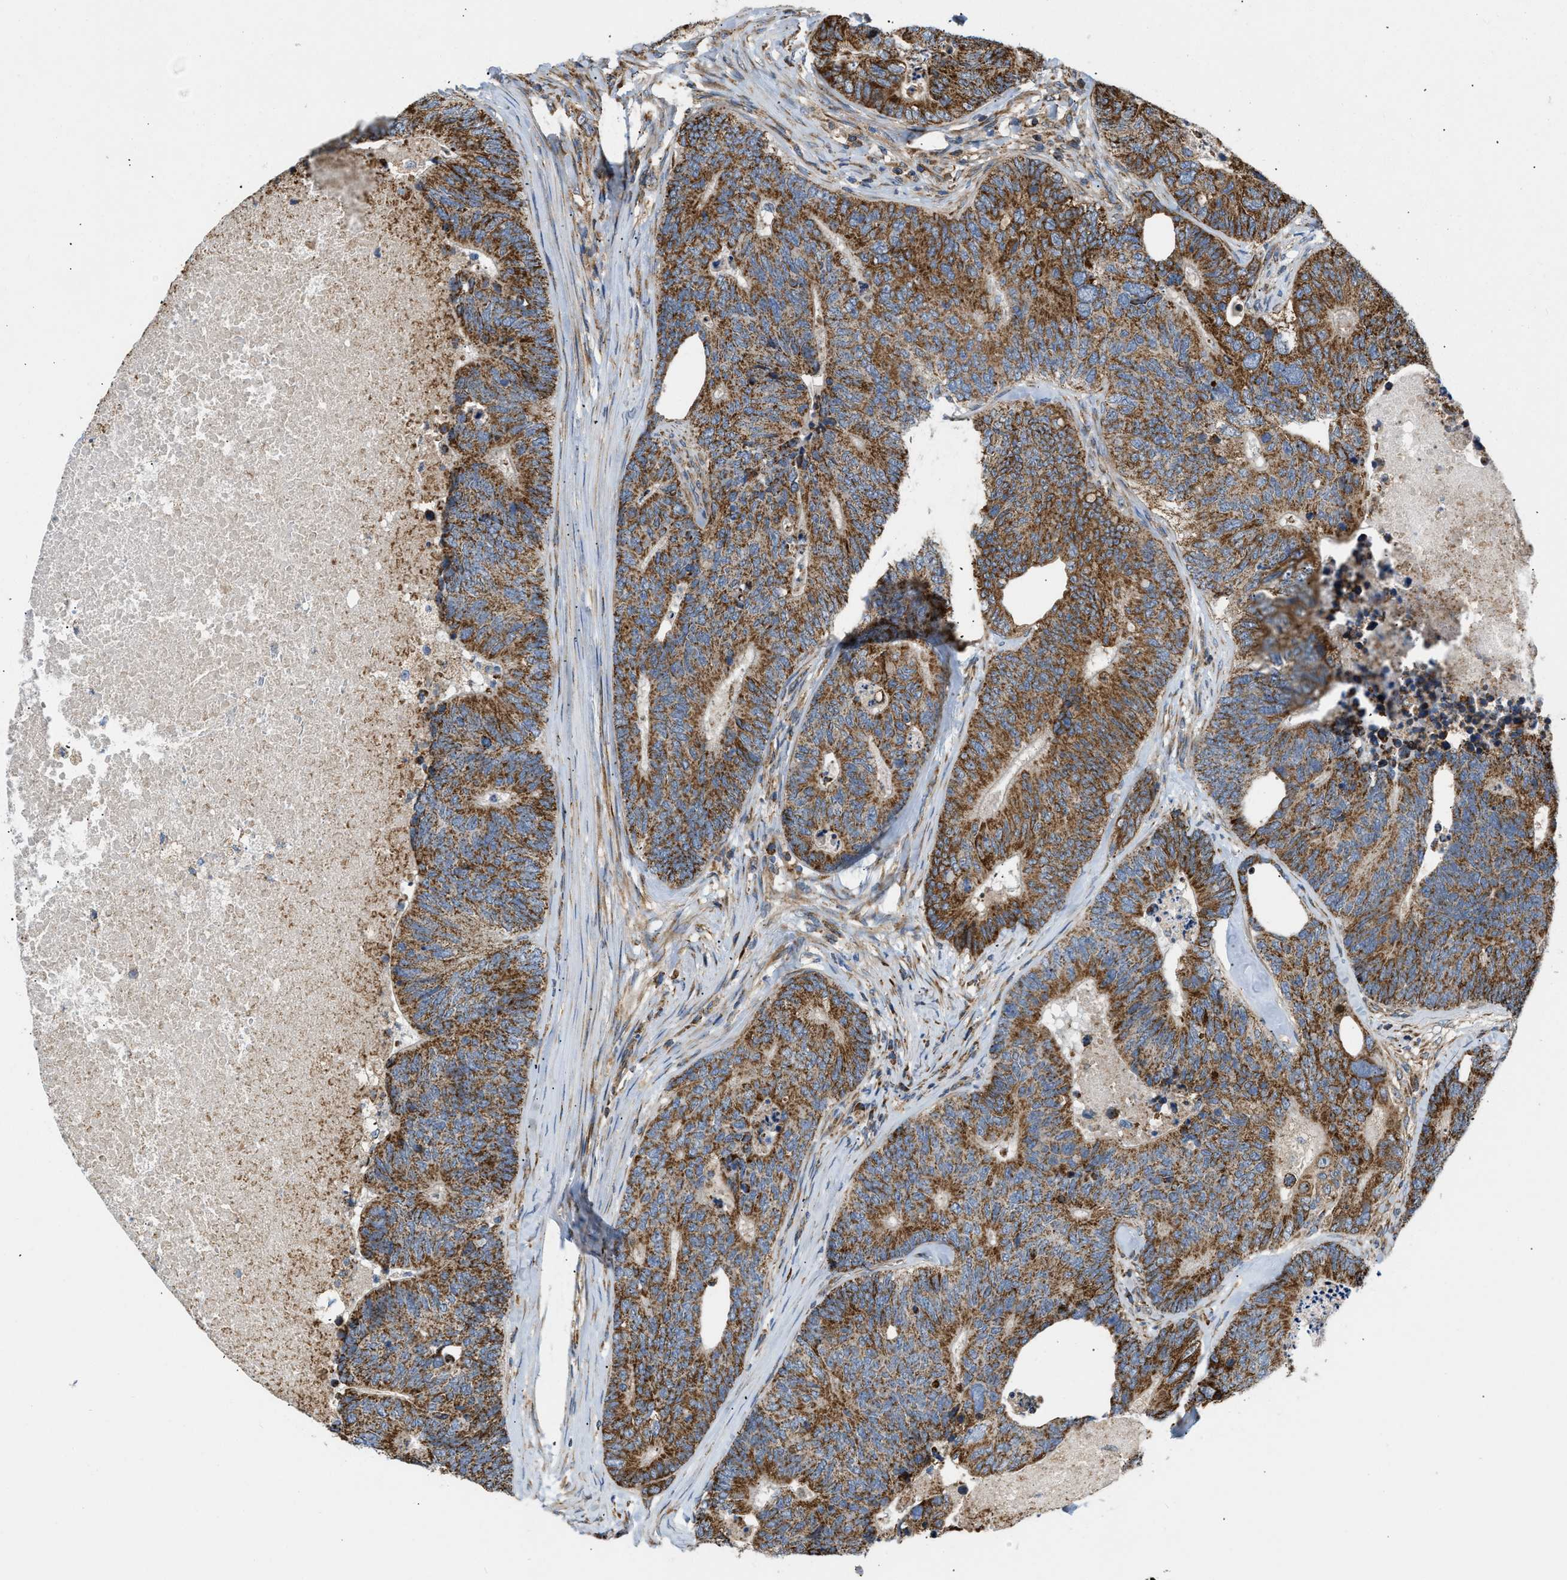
{"staining": {"intensity": "strong", "quantity": ">75%", "location": "cytoplasmic/membranous"}, "tissue": "colorectal cancer", "cell_type": "Tumor cells", "image_type": "cancer", "snomed": [{"axis": "morphology", "description": "Adenocarcinoma, NOS"}, {"axis": "topography", "description": "Colon"}], "caption": "Human colorectal cancer stained with a protein marker reveals strong staining in tumor cells.", "gene": "OPTN", "patient": {"sex": "female", "age": 67}}